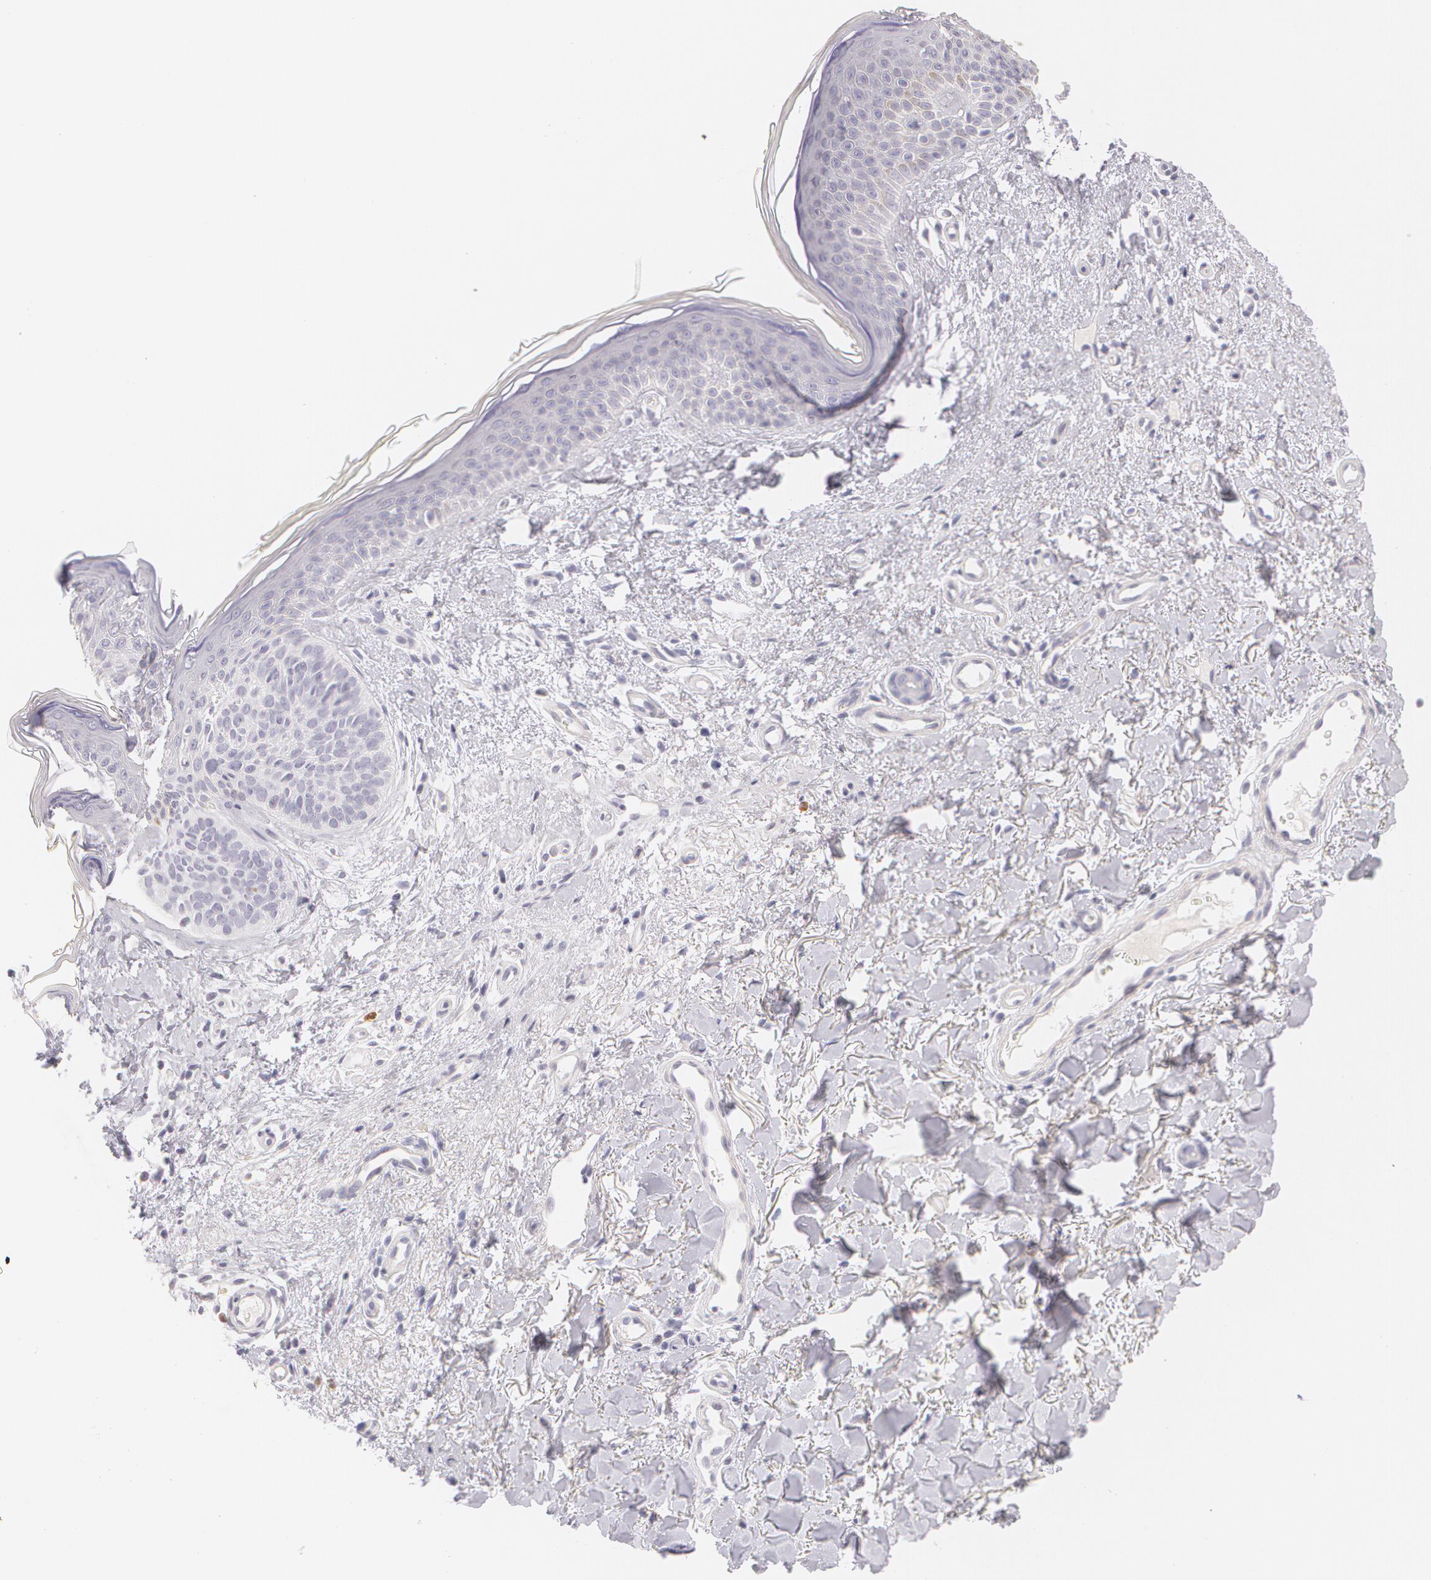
{"staining": {"intensity": "negative", "quantity": "none", "location": "none"}, "tissue": "skin cancer", "cell_type": "Tumor cells", "image_type": "cancer", "snomed": [{"axis": "morphology", "description": "Basal cell carcinoma"}, {"axis": "topography", "description": "Skin"}], "caption": "Tumor cells are negative for protein expression in human skin cancer.", "gene": "FAM181A", "patient": {"sex": "female", "age": 78}}